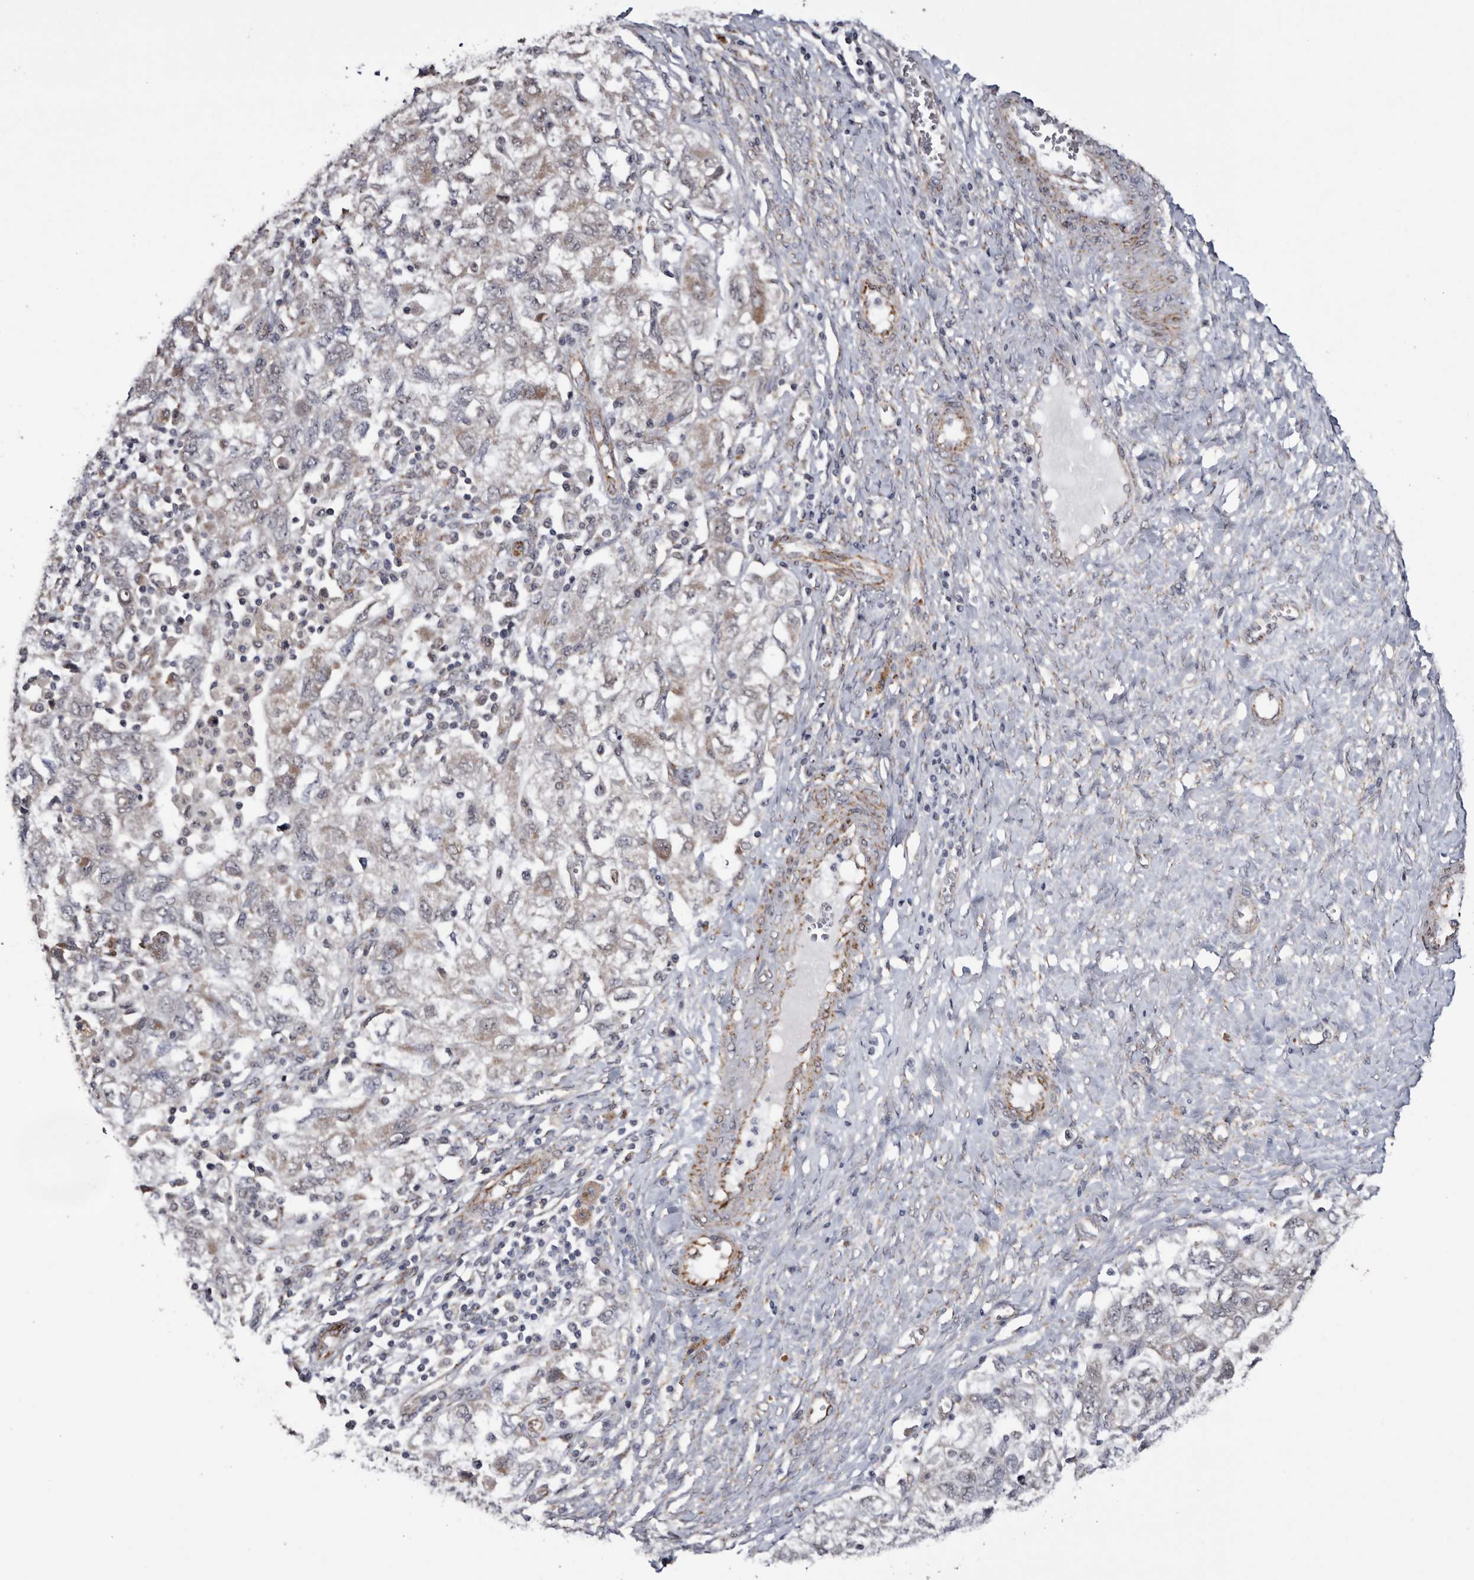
{"staining": {"intensity": "weak", "quantity": "<25%", "location": "cytoplasmic/membranous"}, "tissue": "ovarian cancer", "cell_type": "Tumor cells", "image_type": "cancer", "snomed": [{"axis": "morphology", "description": "Carcinoma, NOS"}, {"axis": "morphology", "description": "Cystadenocarcinoma, serous, NOS"}, {"axis": "topography", "description": "Ovary"}], "caption": "This is an IHC histopathology image of human ovarian cancer (serous cystadenocarcinoma). There is no positivity in tumor cells.", "gene": "ARMCX2", "patient": {"sex": "female", "age": 69}}